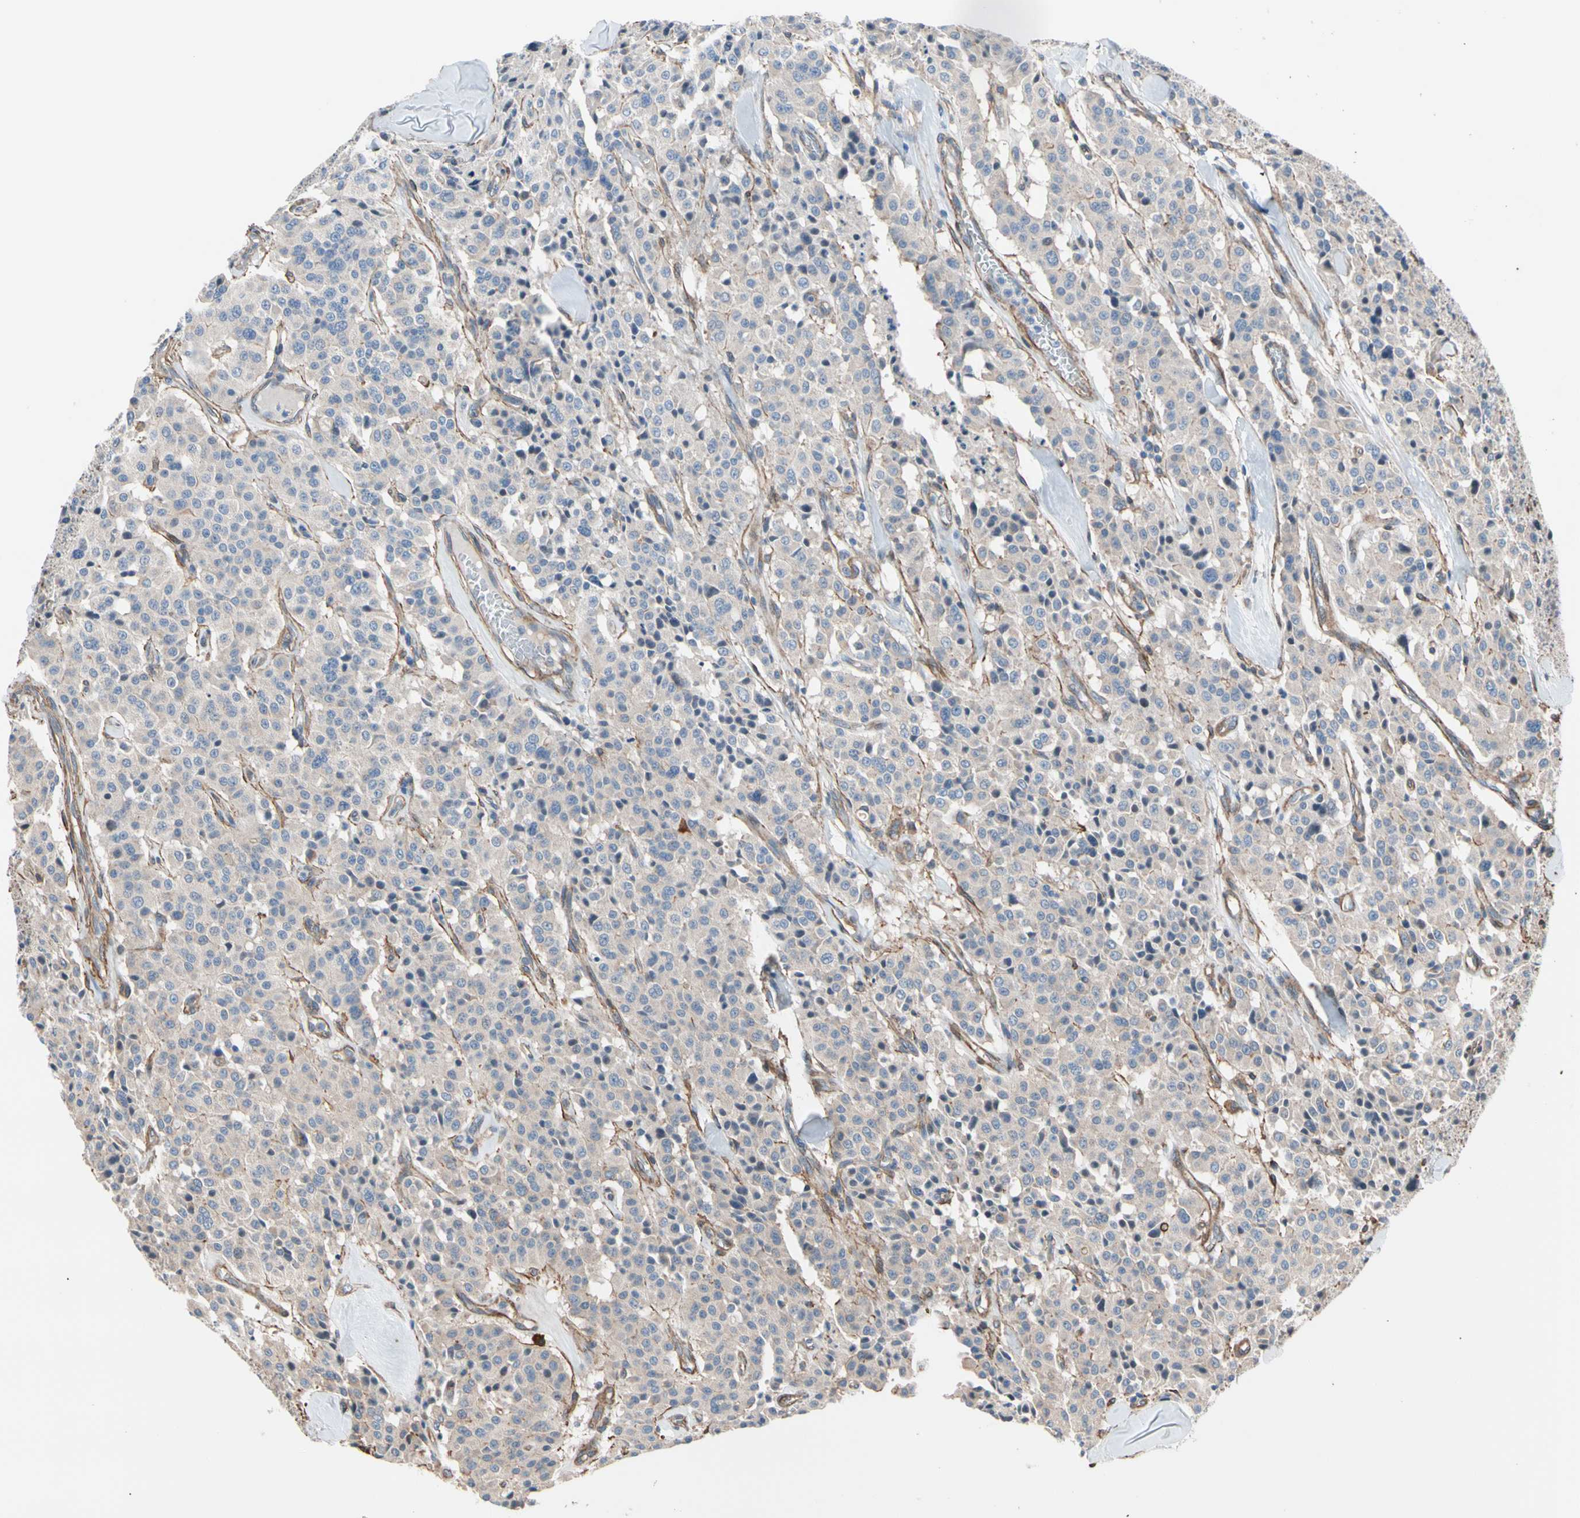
{"staining": {"intensity": "weak", "quantity": "25%-75%", "location": "cytoplasmic/membranous"}, "tissue": "carcinoid", "cell_type": "Tumor cells", "image_type": "cancer", "snomed": [{"axis": "morphology", "description": "Carcinoid, malignant, NOS"}, {"axis": "topography", "description": "Lung"}], "caption": "Immunohistochemical staining of carcinoid demonstrates low levels of weak cytoplasmic/membranous staining in about 25%-75% of tumor cells.", "gene": "LIMK2", "patient": {"sex": "male", "age": 30}}